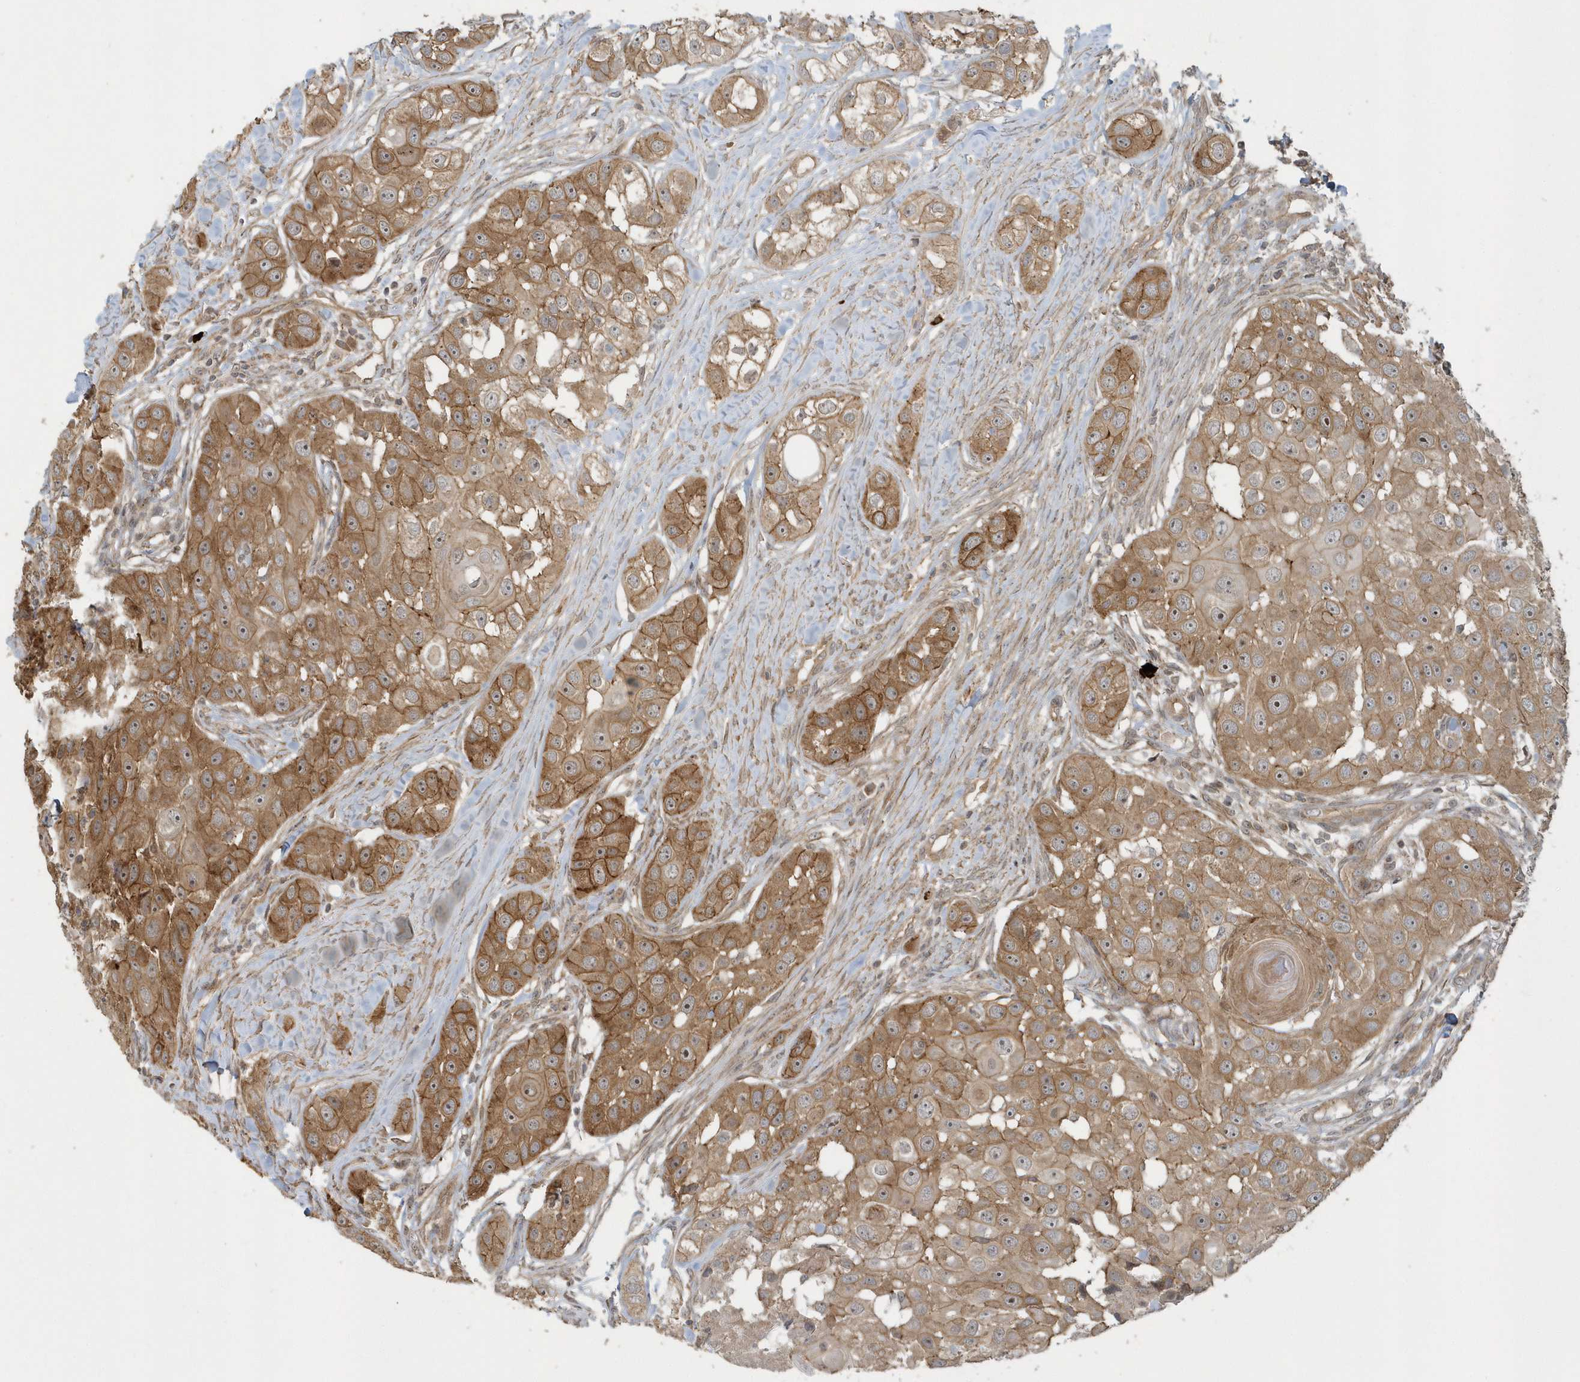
{"staining": {"intensity": "moderate", "quantity": ">75%", "location": "cytoplasmic/membranous"}, "tissue": "head and neck cancer", "cell_type": "Tumor cells", "image_type": "cancer", "snomed": [{"axis": "morphology", "description": "Normal tissue, NOS"}, {"axis": "morphology", "description": "Squamous cell carcinoma, NOS"}, {"axis": "topography", "description": "Skeletal muscle"}, {"axis": "topography", "description": "Head-Neck"}], "caption": "Head and neck squamous cell carcinoma was stained to show a protein in brown. There is medium levels of moderate cytoplasmic/membranous positivity in about >75% of tumor cells.", "gene": "STIM2", "patient": {"sex": "male", "age": 51}}